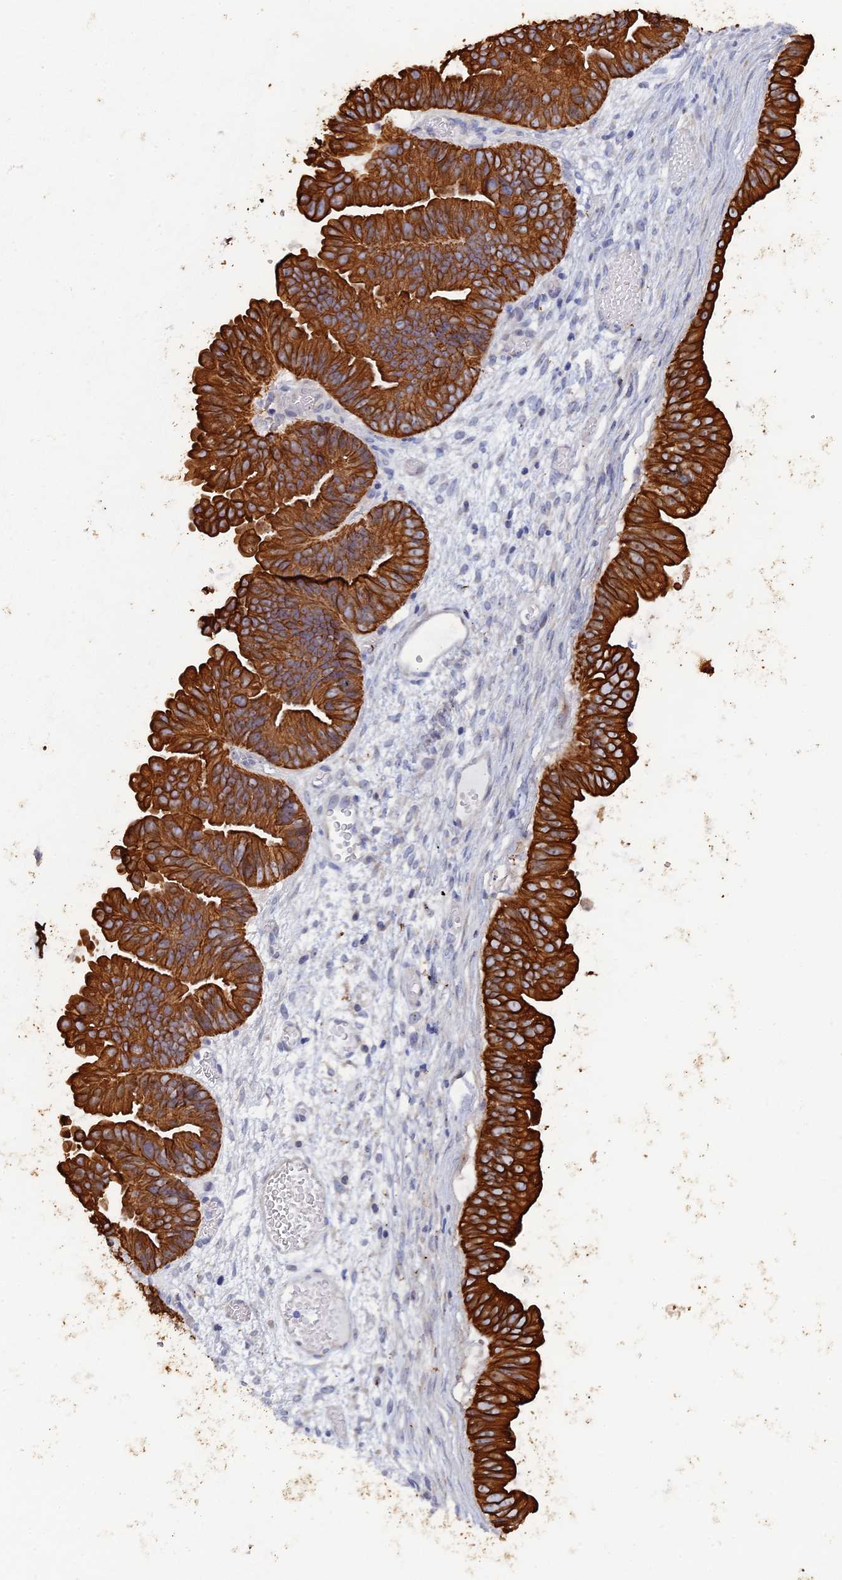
{"staining": {"intensity": "strong", "quantity": ">75%", "location": "cytoplasmic/membranous"}, "tissue": "ovarian cancer", "cell_type": "Tumor cells", "image_type": "cancer", "snomed": [{"axis": "morphology", "description": "Cystadenocarcinoma, mucinous, NOS"}, {"axis": "topography", "description": "Ovary"}], "caption": "A histopathology image of ovarian cancer (mucinous cystadenocarcinoma) stained for a protein demonstrates strong cytoplasmic/membranous brown staining in tumor cells.", "gene": "SRFBP1", "patient": {"sex": "female", "age": 61}}